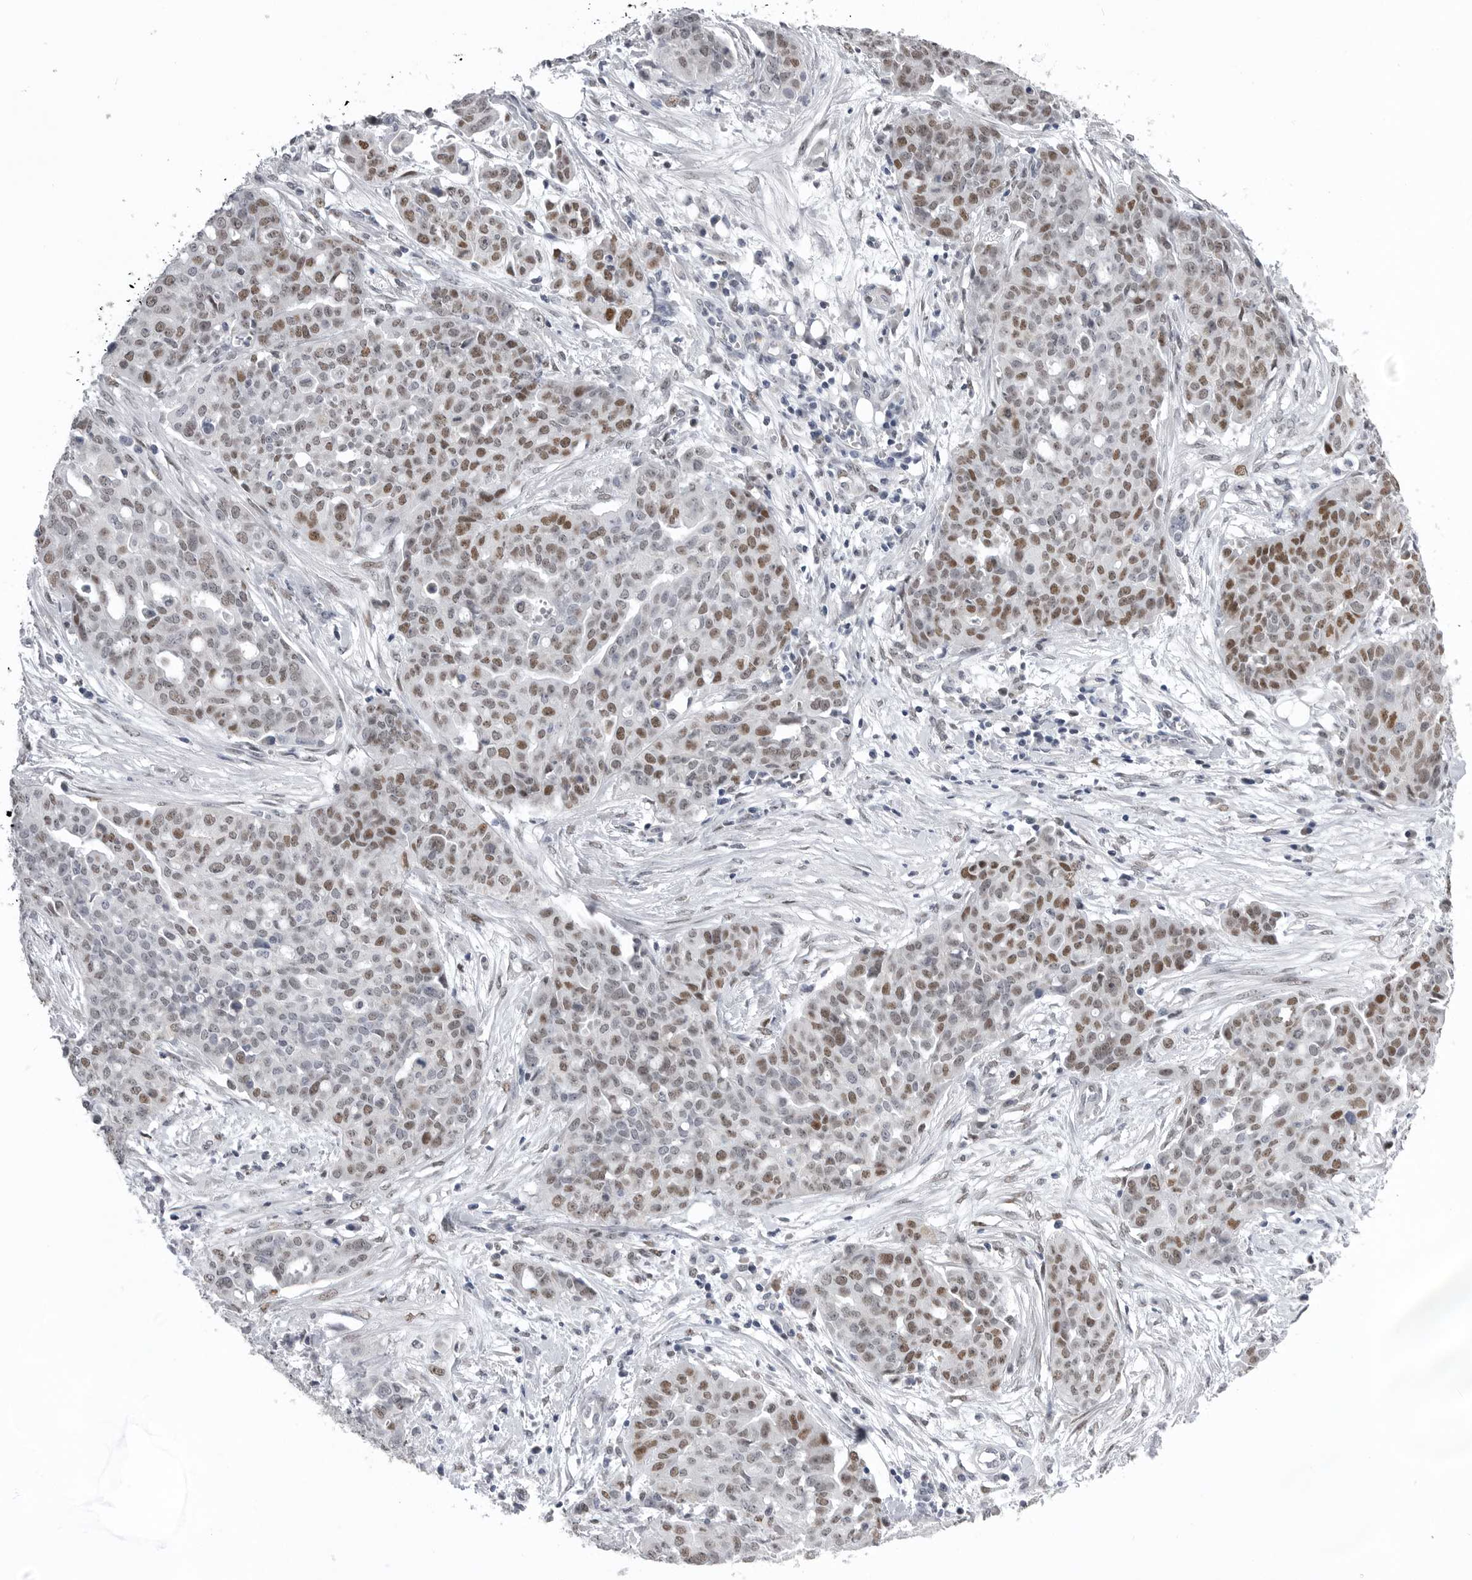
{"staining": {"intensity": "moderate", "quantity": "25%-75%", "location": "nuclear"}, "tissue": "ovarian cancer", "cell_type": "Tumor cells", "image_type": "cancer", "snomed": [{"axis": "morphology", "description": "Cystadenocarcinoma, serous, NOS"}, {"axis": "topography", "description": "Soft tissue"}, {"axis": "topography", "description": "Ovary"}], "caption": "A micrograph of ovarian cancer (serous cystadenocarcinoma) stained for a protein reveals moderate nuclear brown staining in tumor cells. (DAB IHC, brown staining for protein, blue staining for nuclei).", "gene": "SMARCC1", "patient": {"sex": "female", "age": 57}}